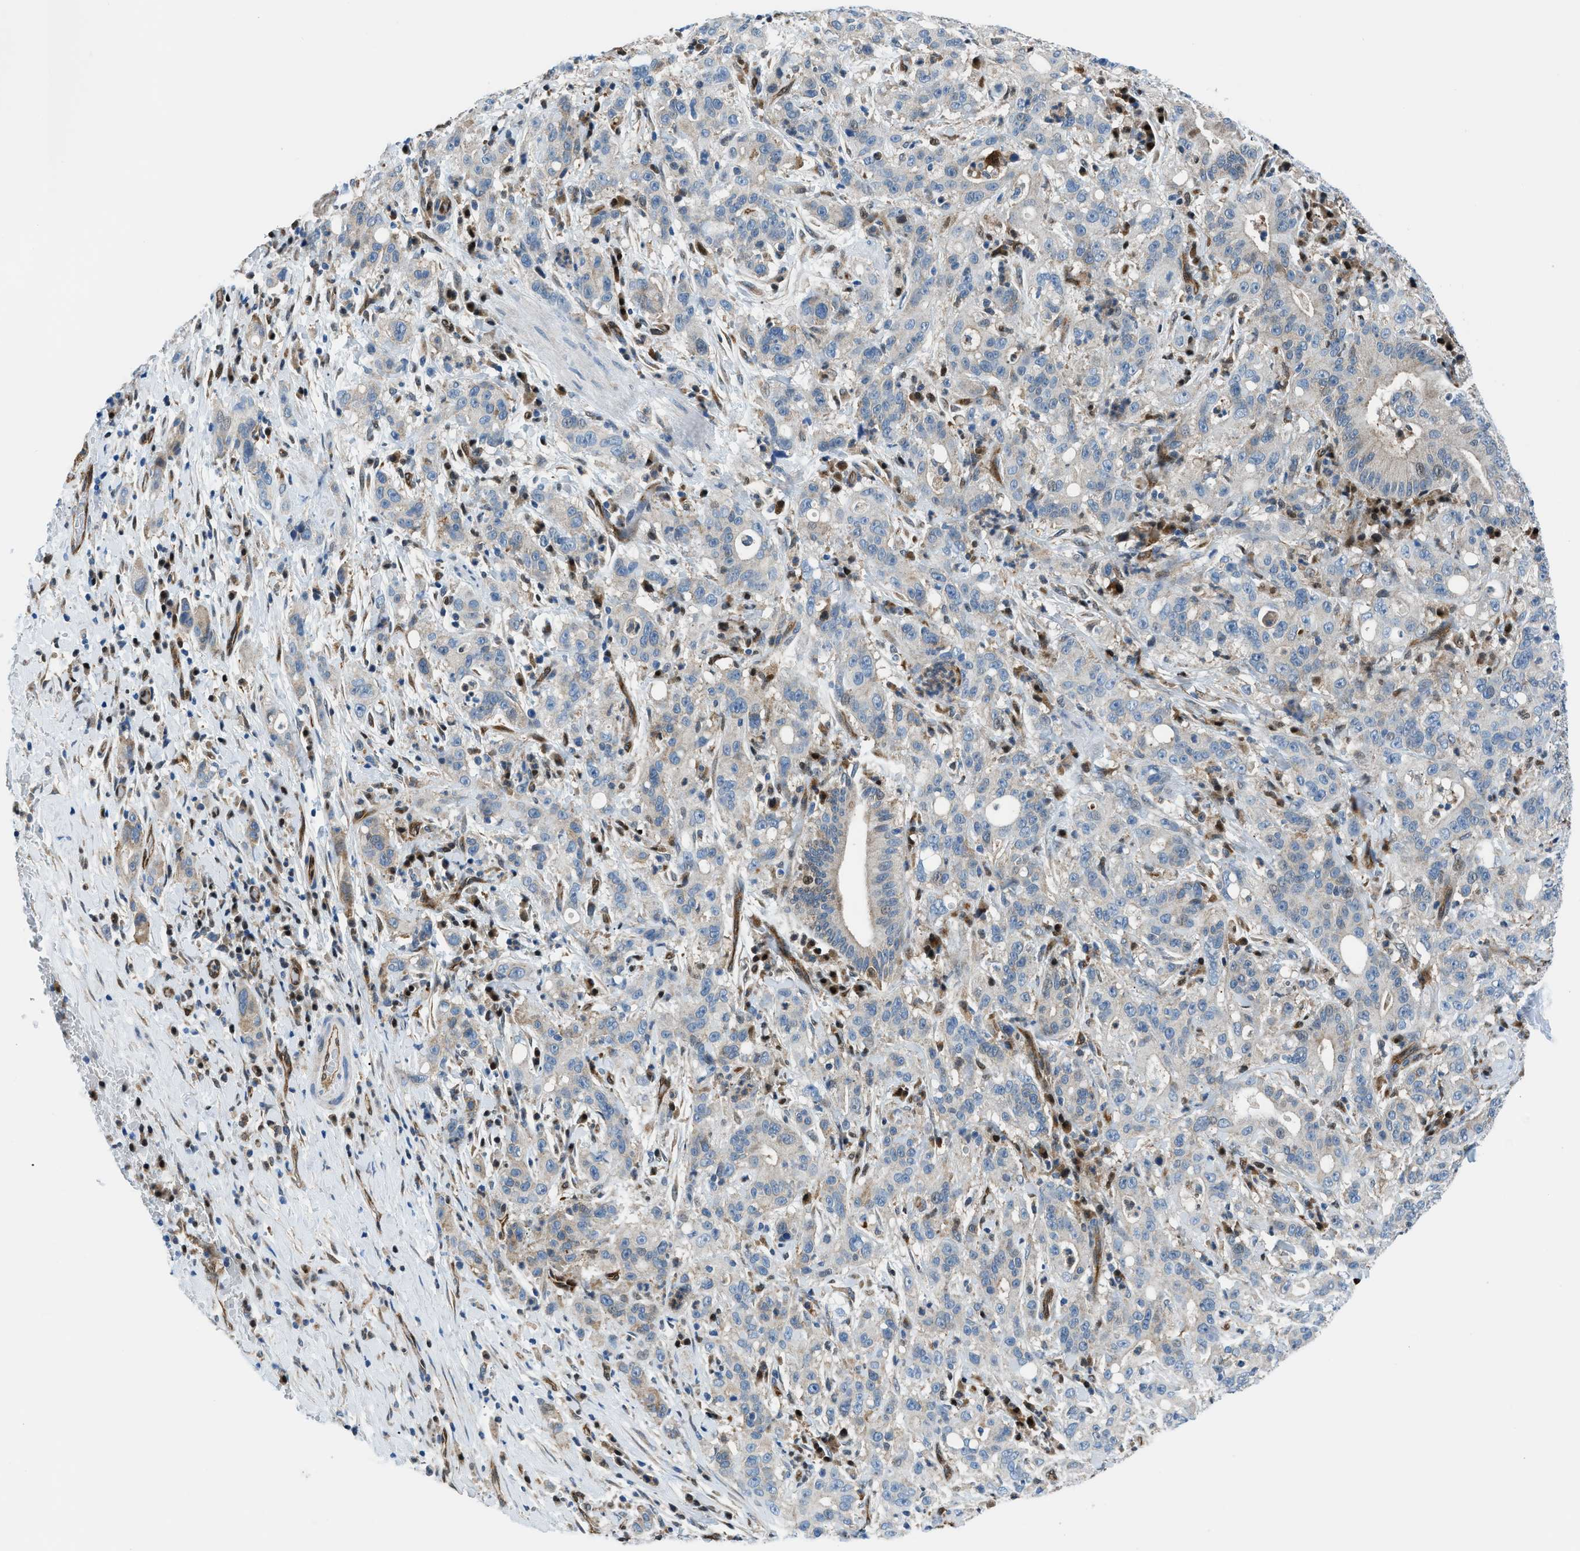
{"staining": {"intensity": "weak", "quantity": "<25%", "location": "cytoplasmic/membranous"}, "tissue": "liver cancer", "cell_type": "Tumor cells", "image_type": "cancer", "snomed": [{"axis": "morphology", "description": "Cholangiocarcinoma"}, {"axis": "topography", "description": "Liver"}], "caption": "A micrograph of human liver cancer is negative for staining in tumor cells.", "gene": "YWHAE", "patient": {"sex": "female", "age": 38}}